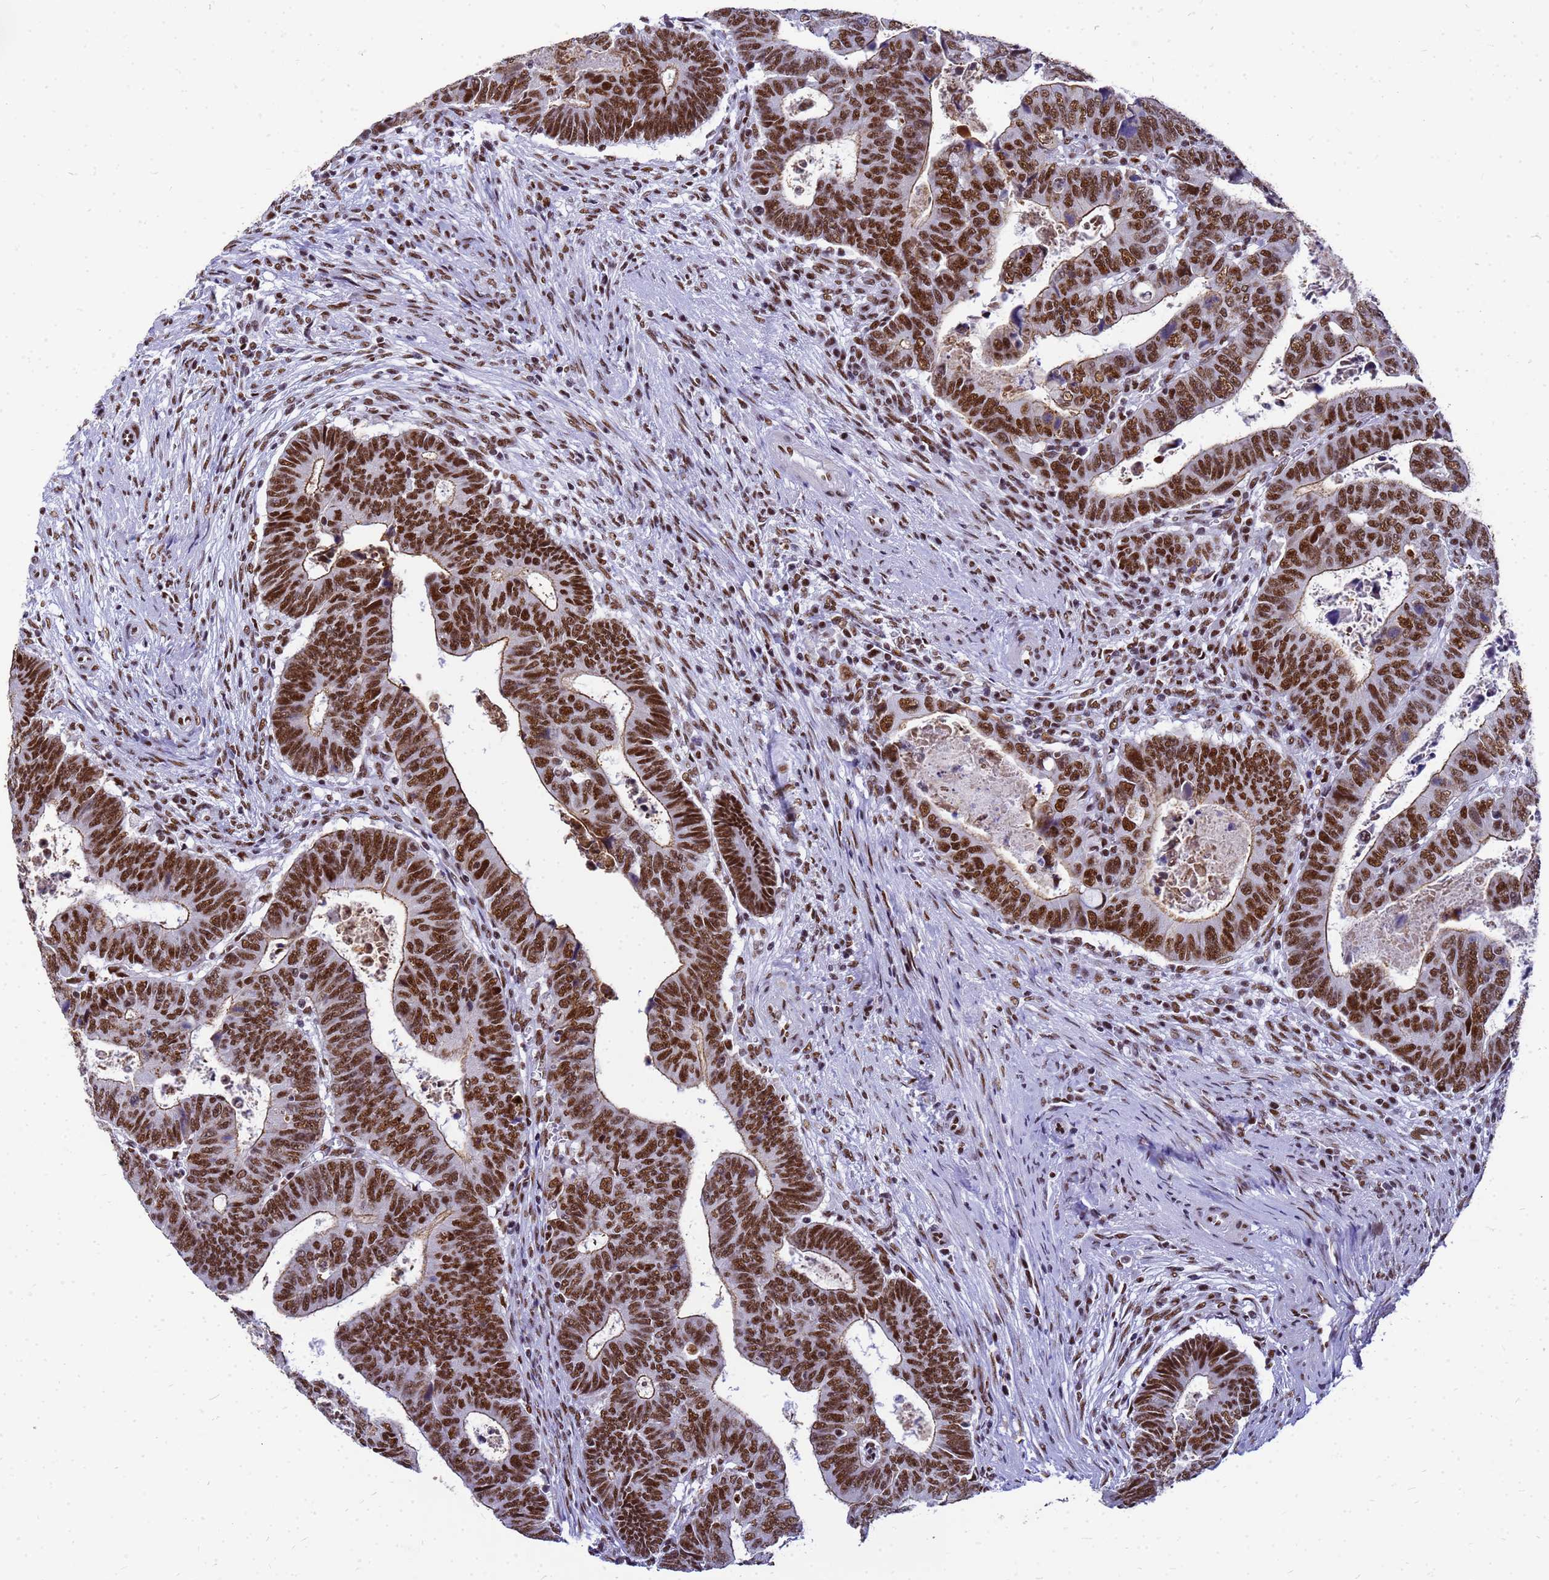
{"staining": {"intensity": "strong", "quantity": ">75%", "location": "nuclear"}, "tissue": "colorectal cancer", "cell_type": "Tumor cells", "image_type": "cancer", "snomed": [{"axis": "morphology", "description": "Normal tissue, NOS"}, {"axis": "morphology", "description": "Adenocarcinoma, NOS"}, {"axis": "topography", "description": "Rectum"}], "caption": "IHC (DAB (3,3'-diaminobenzidine)) staining of adenocarcinoma (colorectal) exhibits strong nuclear protein positivity in about >75% of tumor cells. The protein is shown in brown color, while the nuclei are stained blue.", "gene": "SART3", "patient": {"sex": "female", "age": 65}}